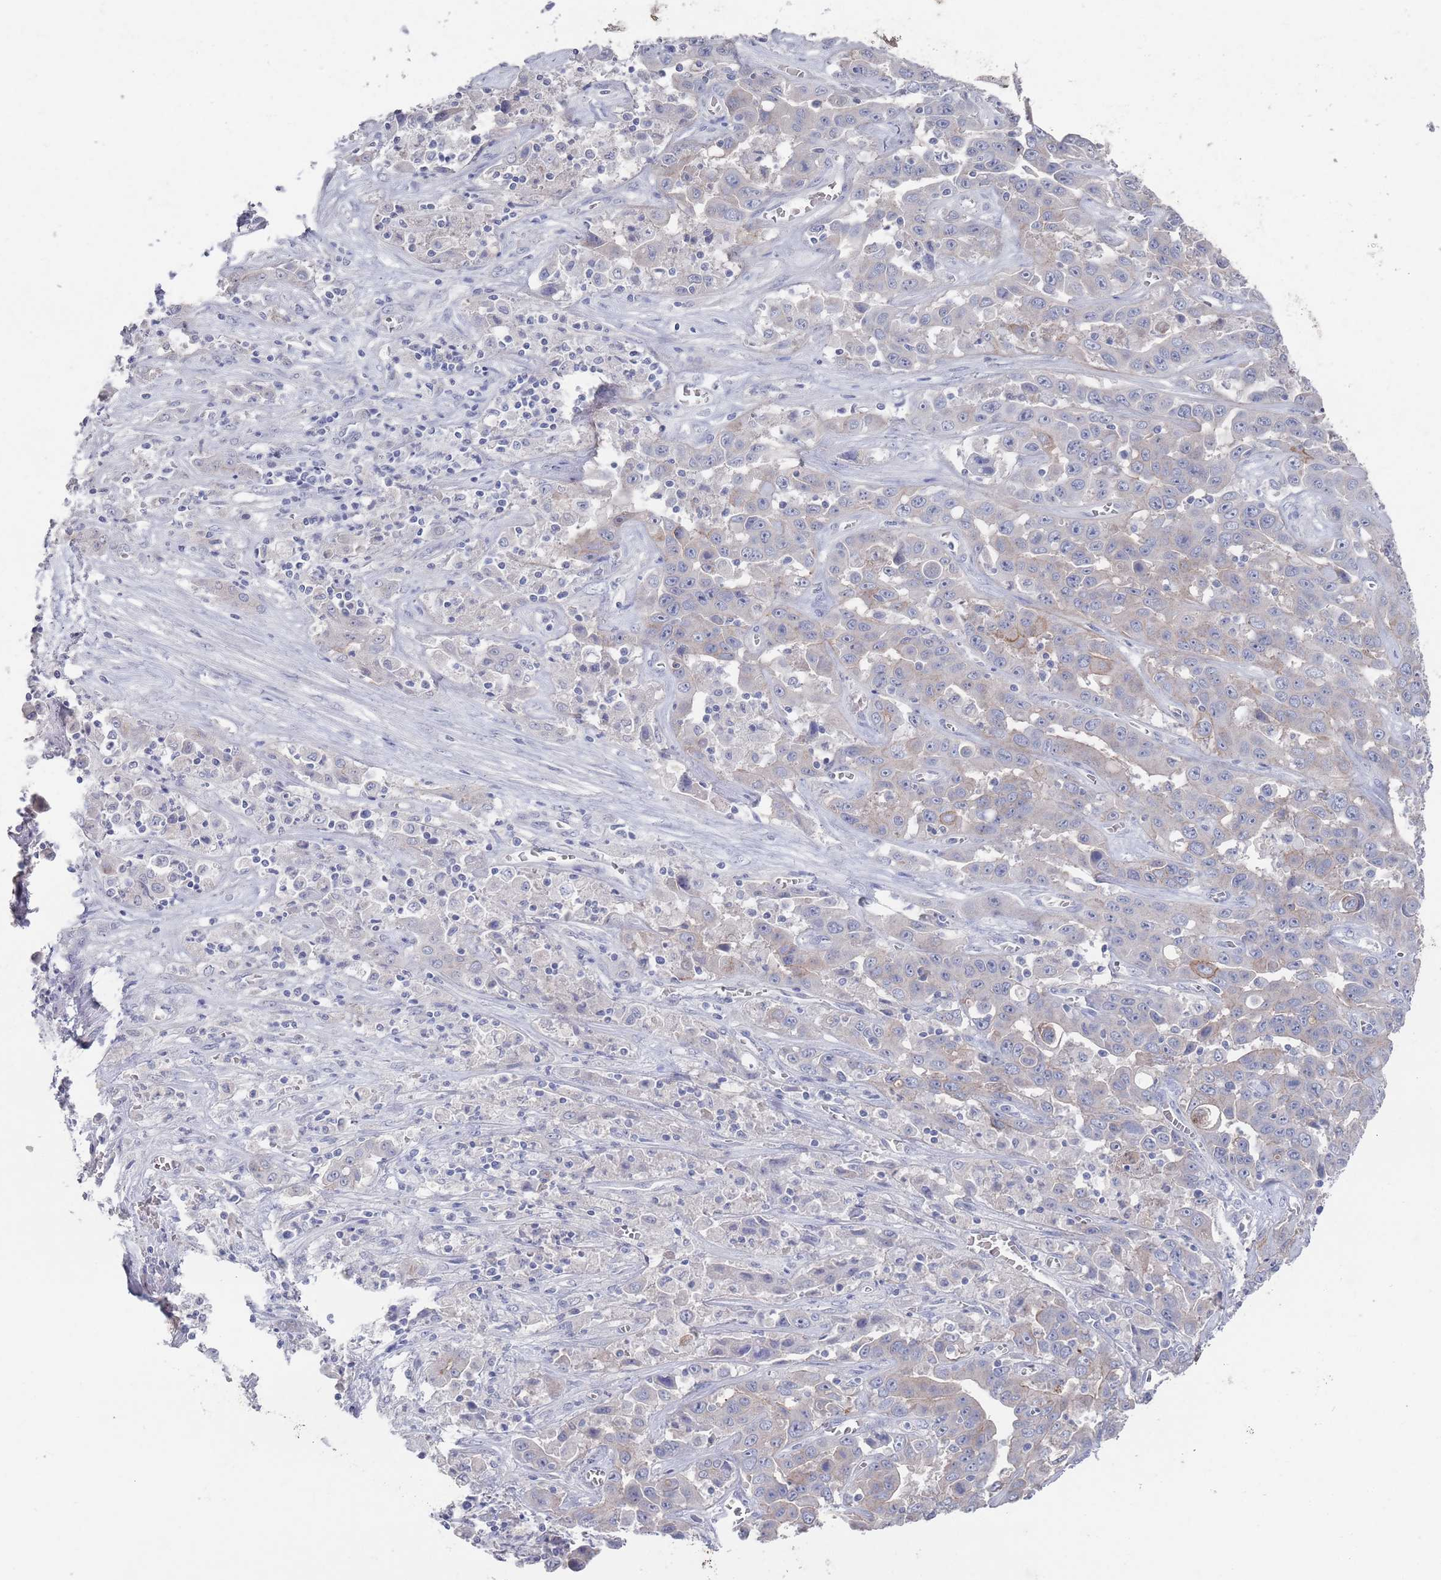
{"staining": {"intensity": "weak", "quantity": "25%-75%", "location": "cytoplasmic/membranous"}, "tissue": "liver cancer", "cell_type": "Tumor cells", "image_type": "cancer", "snomed": [{"axis": "morphology", "description": "Cholangiocarcinoma"}, {"axis": "topography", "description": "Liver"}], "caption": "The immunohistochemical stain shows weak cytoplasmic/membranous positivity in tumor cells of cholangiocarcinoma (liver) tissue.", "gene": "PROM2", "patient": {"sex": "female", "age": 52}}